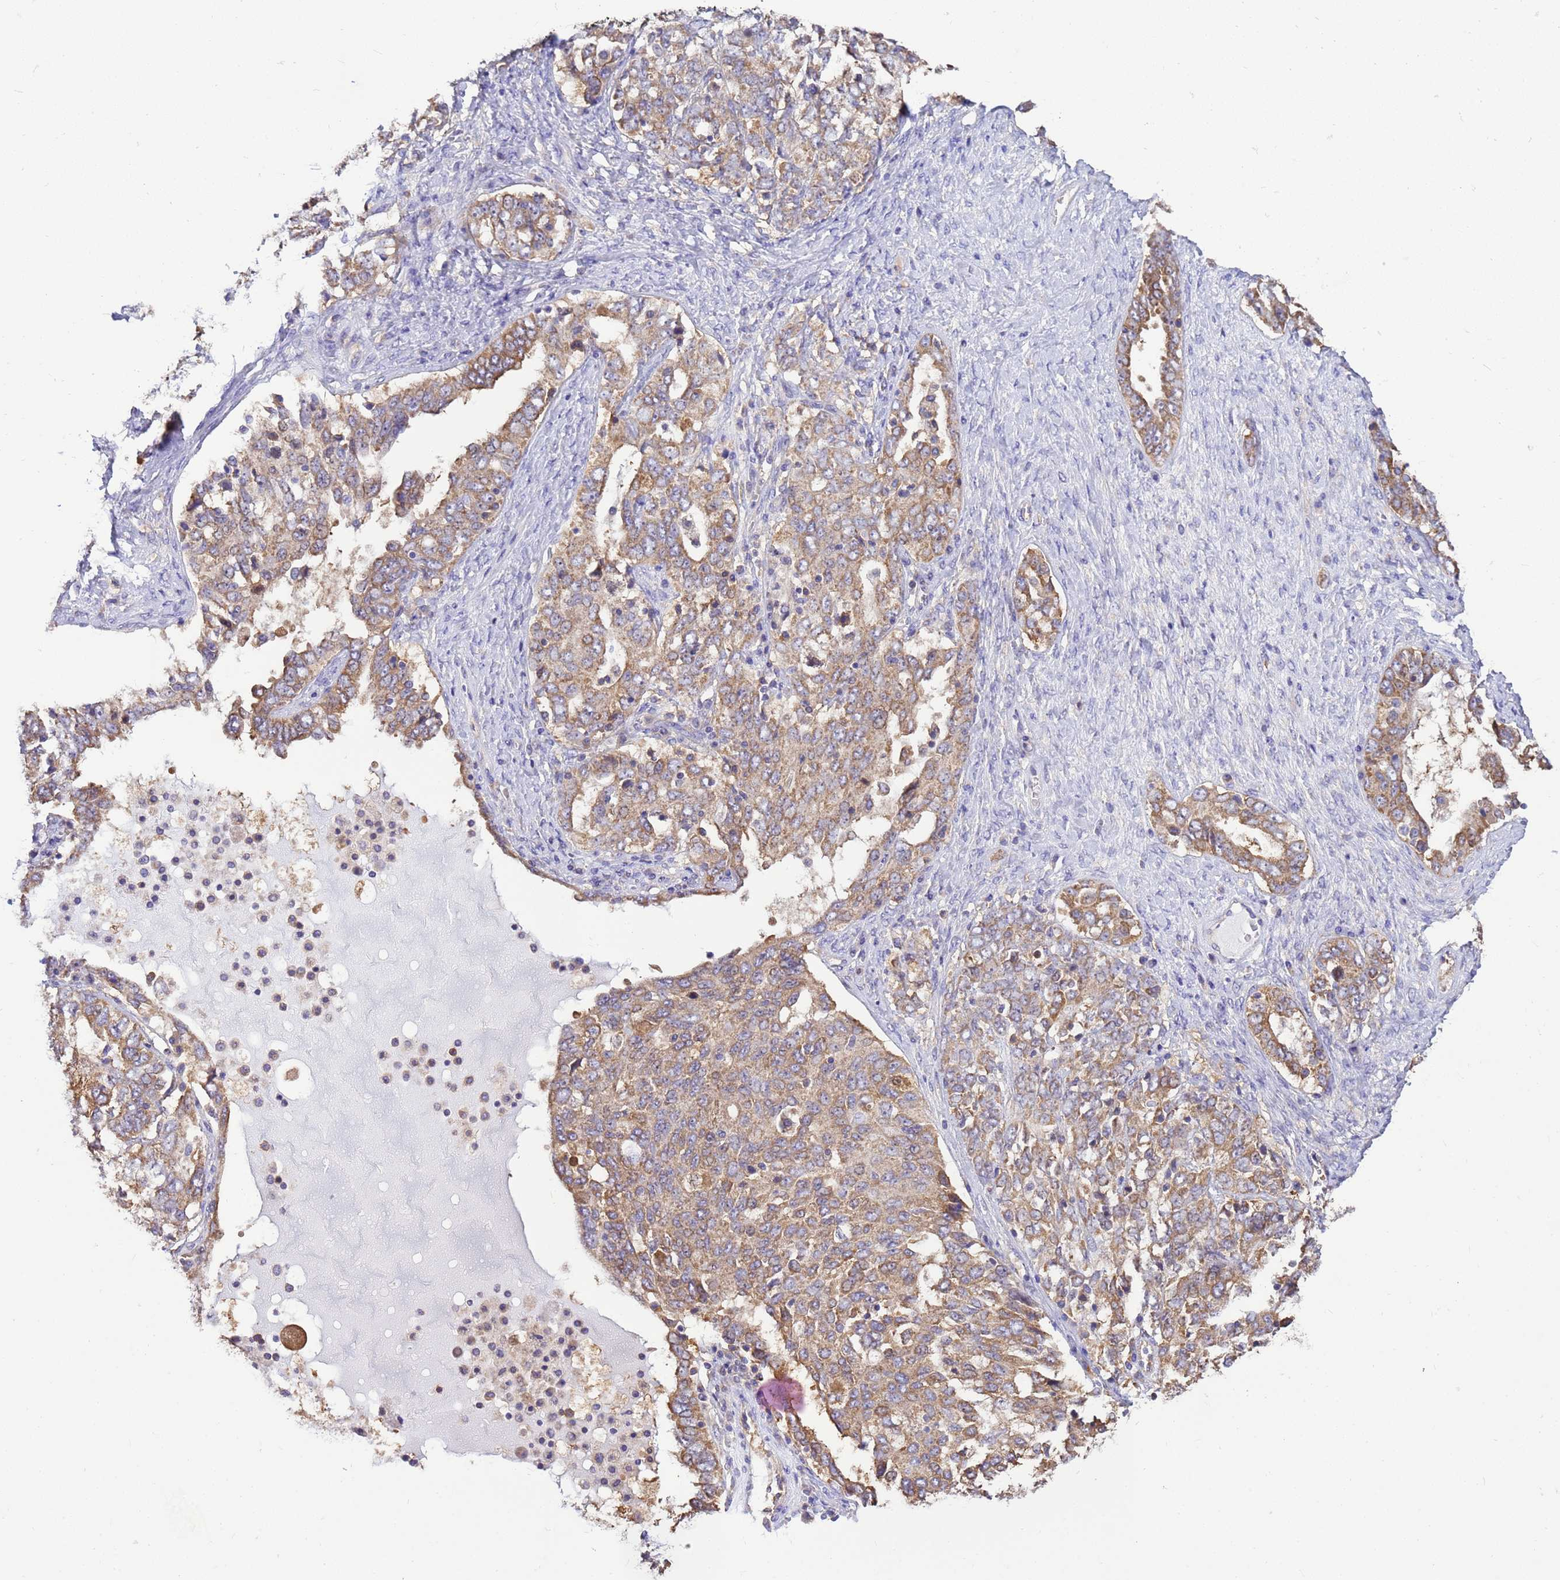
{"staining": {"intensity": "moderate", "quantity": ">75%", "location": "cytoplasmic/membranous"}, "tissue": "ovarian cancer", "cell_type": "Tumor cells", "image_type": "cancer", "snomed": [{"axis": "morphology", "description": "Carcinoma, endometroid"}, {"axis": "topography", "description": "Ovary"}], "caption": "Immunohistochemistry (IHC) histopathology image of neoplastic tissue: human ovarian cancer stained using IHC demonstrates medium levels of moderate protein expression localized specifically in the cytoplasmic/membranous of tumor cells, appearing as a cytoplasmic/membranous brown color.", "gene": "TUBB1", "patient": {"sex": "female", "age": 62}}